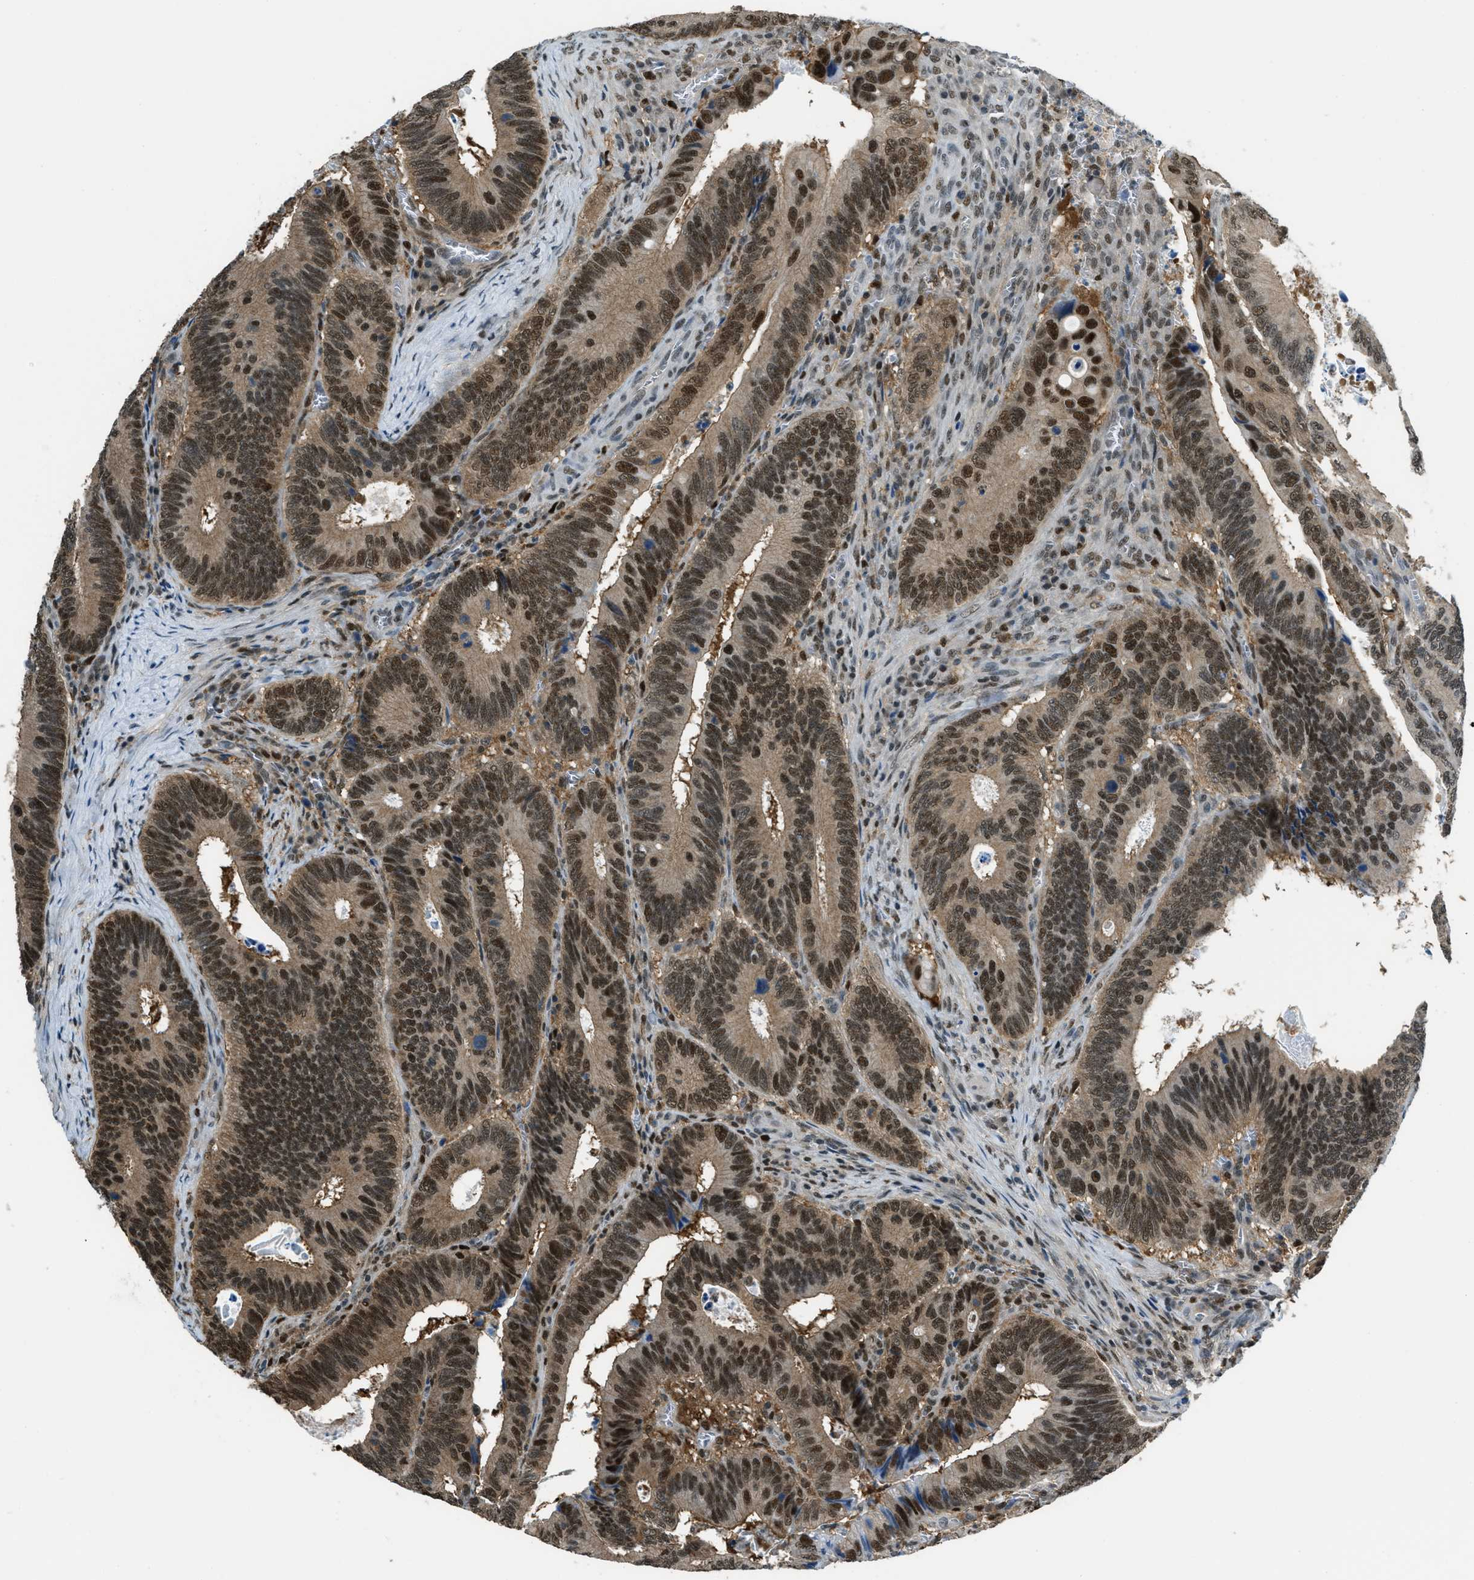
{"staining": {"intensity": "strong", "quantity": ">75%", "location": "cytoplasmic/membranous,nuclear"}, "tissue": "colorectal cancer", "cell_type": "Tumor cells", "image_type": "cancer", "snomed": [{"axis": "morphology", "description": "Inflammation, NOS"}, {"axis": "morphology", "description": "Adenocarcinoma, NOS"}, {"axis": "topography", "description": "Colon"}], "caption": "Immunohistochemical staining of colorectal adenocarcinoma reveals strong cytoplasmic/membranous and nuclear protein staining in about >75% of tumor cells.", "gene": "OGFR", "patient": {"sex": "male", "age": 72}}